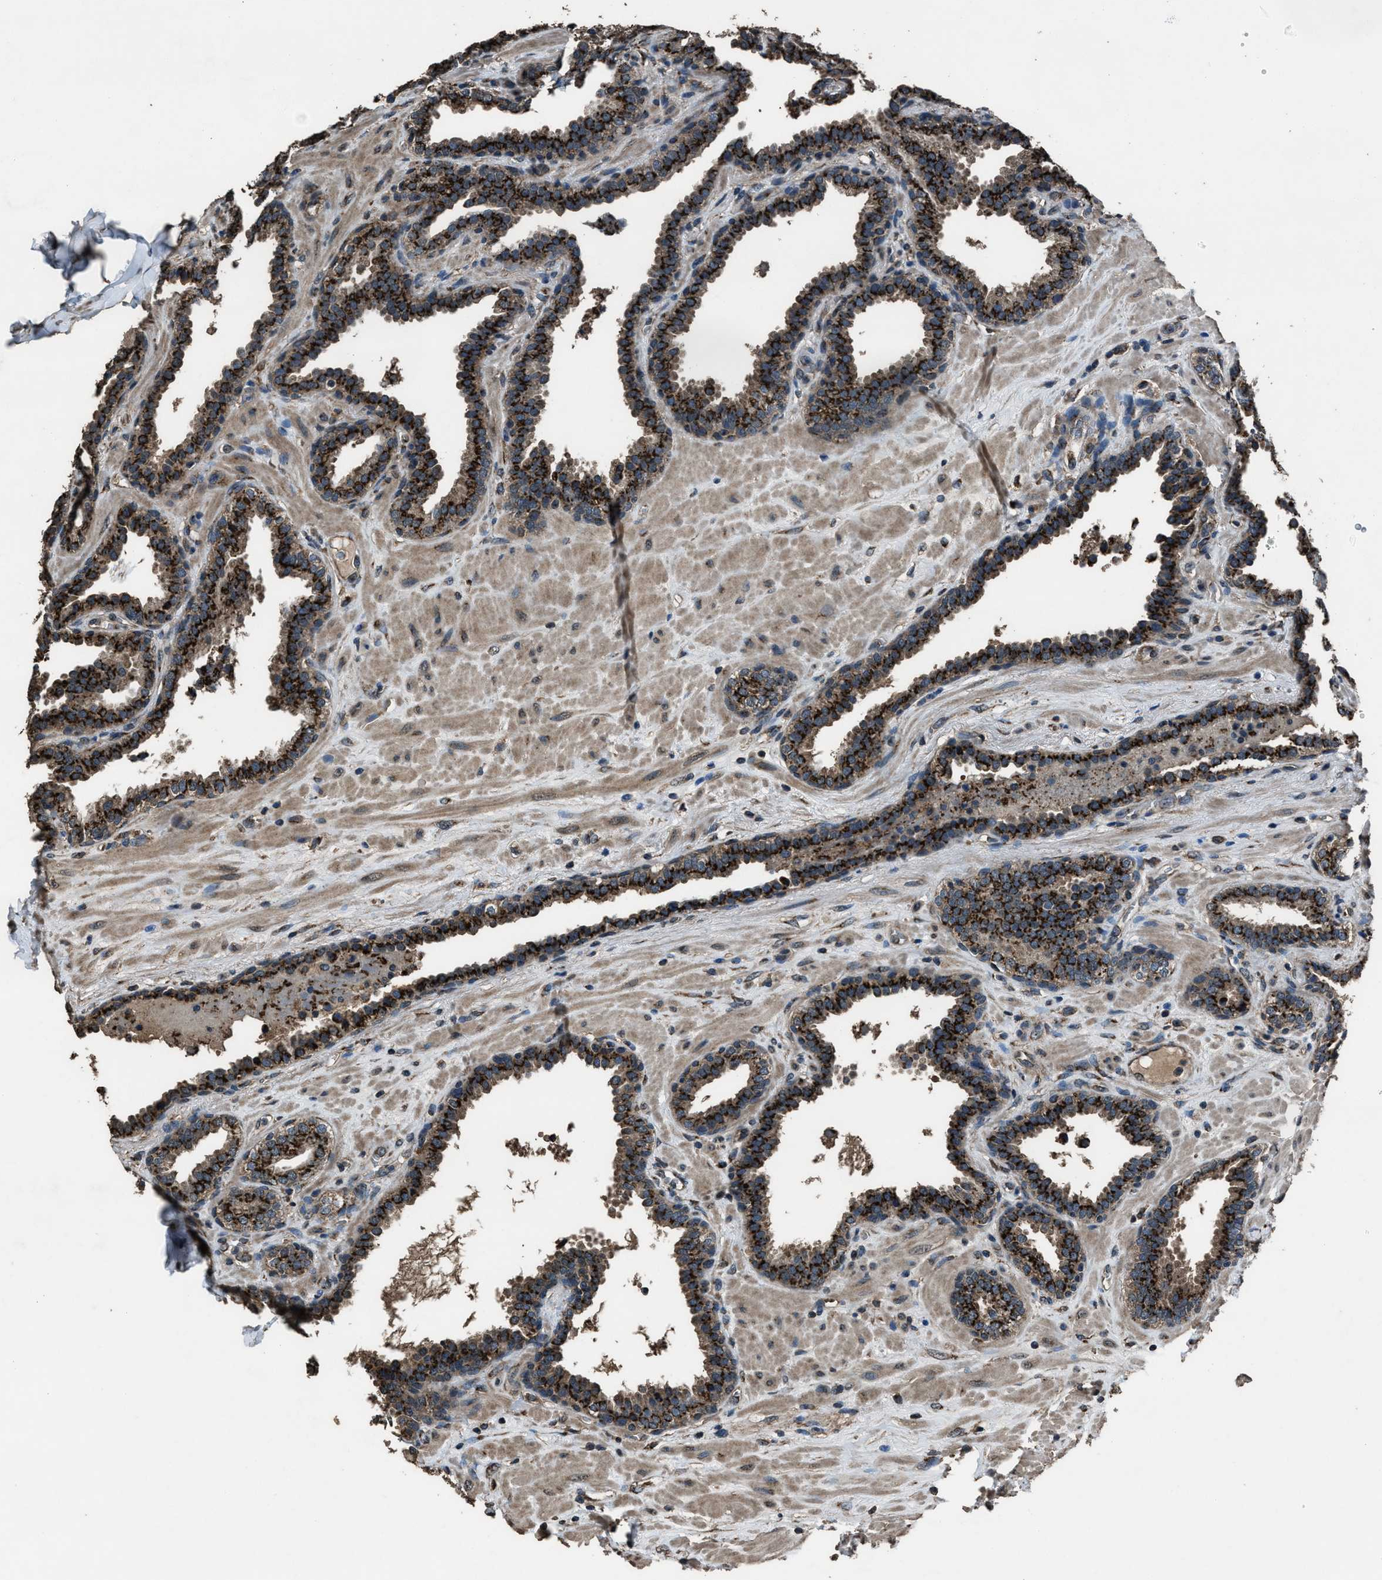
{"staining": {"intensity": "strong", "quantity": ">75%", "location": "cytoplasmic/membranous"}, "tissue": "prostate", "cell_type": "Glandular cells", "image_type": "normal", "snomed": [{"axis": "morphology", "description": "Normal tissue, NOS"}, {"axis": "topography", "description": "Prostate"}], "caption": "Approximately >75% of glandular cells in unremarkable prostate demonstrate strong cytoplasmic/membranous protein expression as visualized by brown immunohistochemical staining.", "gene": "SLC38A10", "patient": {"sex": "male", "age": 51}}